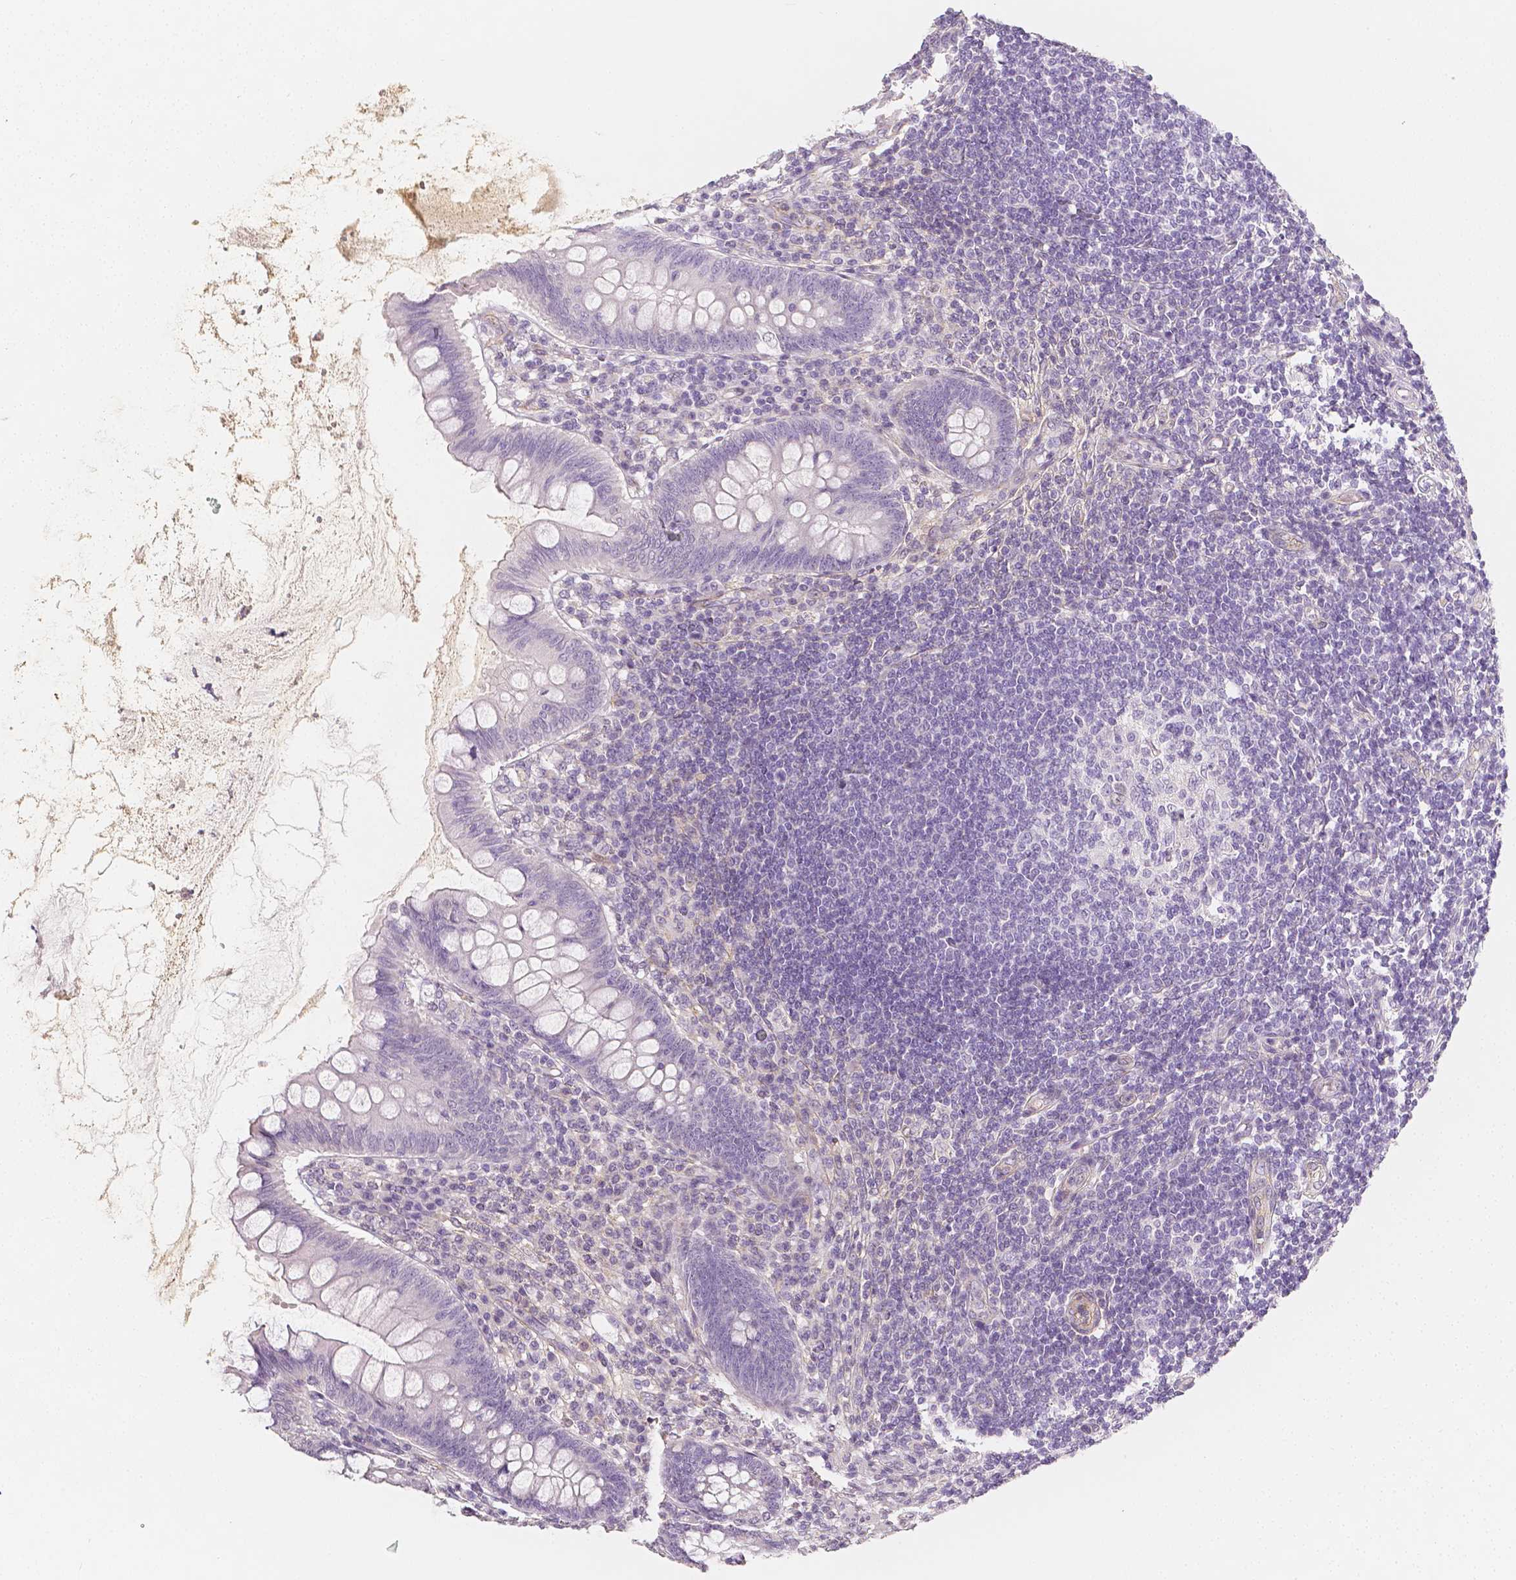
{"staining": {"intensity": "negative", "quantity": "none", "location": "none"}, "tissue": "appendix", "cell_type": "Glandular cells", "image_type": "normal", "snomed": [{"axis": "morphology", "description": "Normal tissue, NOS"}, {"axis": "topography", "description": "Appendix"}], "caption": "Immunohistochemical staining of benign appendix displays no significant staining in glandular cells. The staining was performed using DAB to visualize the protein expression in brown, while the nuclei were stained in blue with hematoxylin (Magnification: 20x).", "gene": "THY1", "patient": {"sex": "female", "age": 57}}